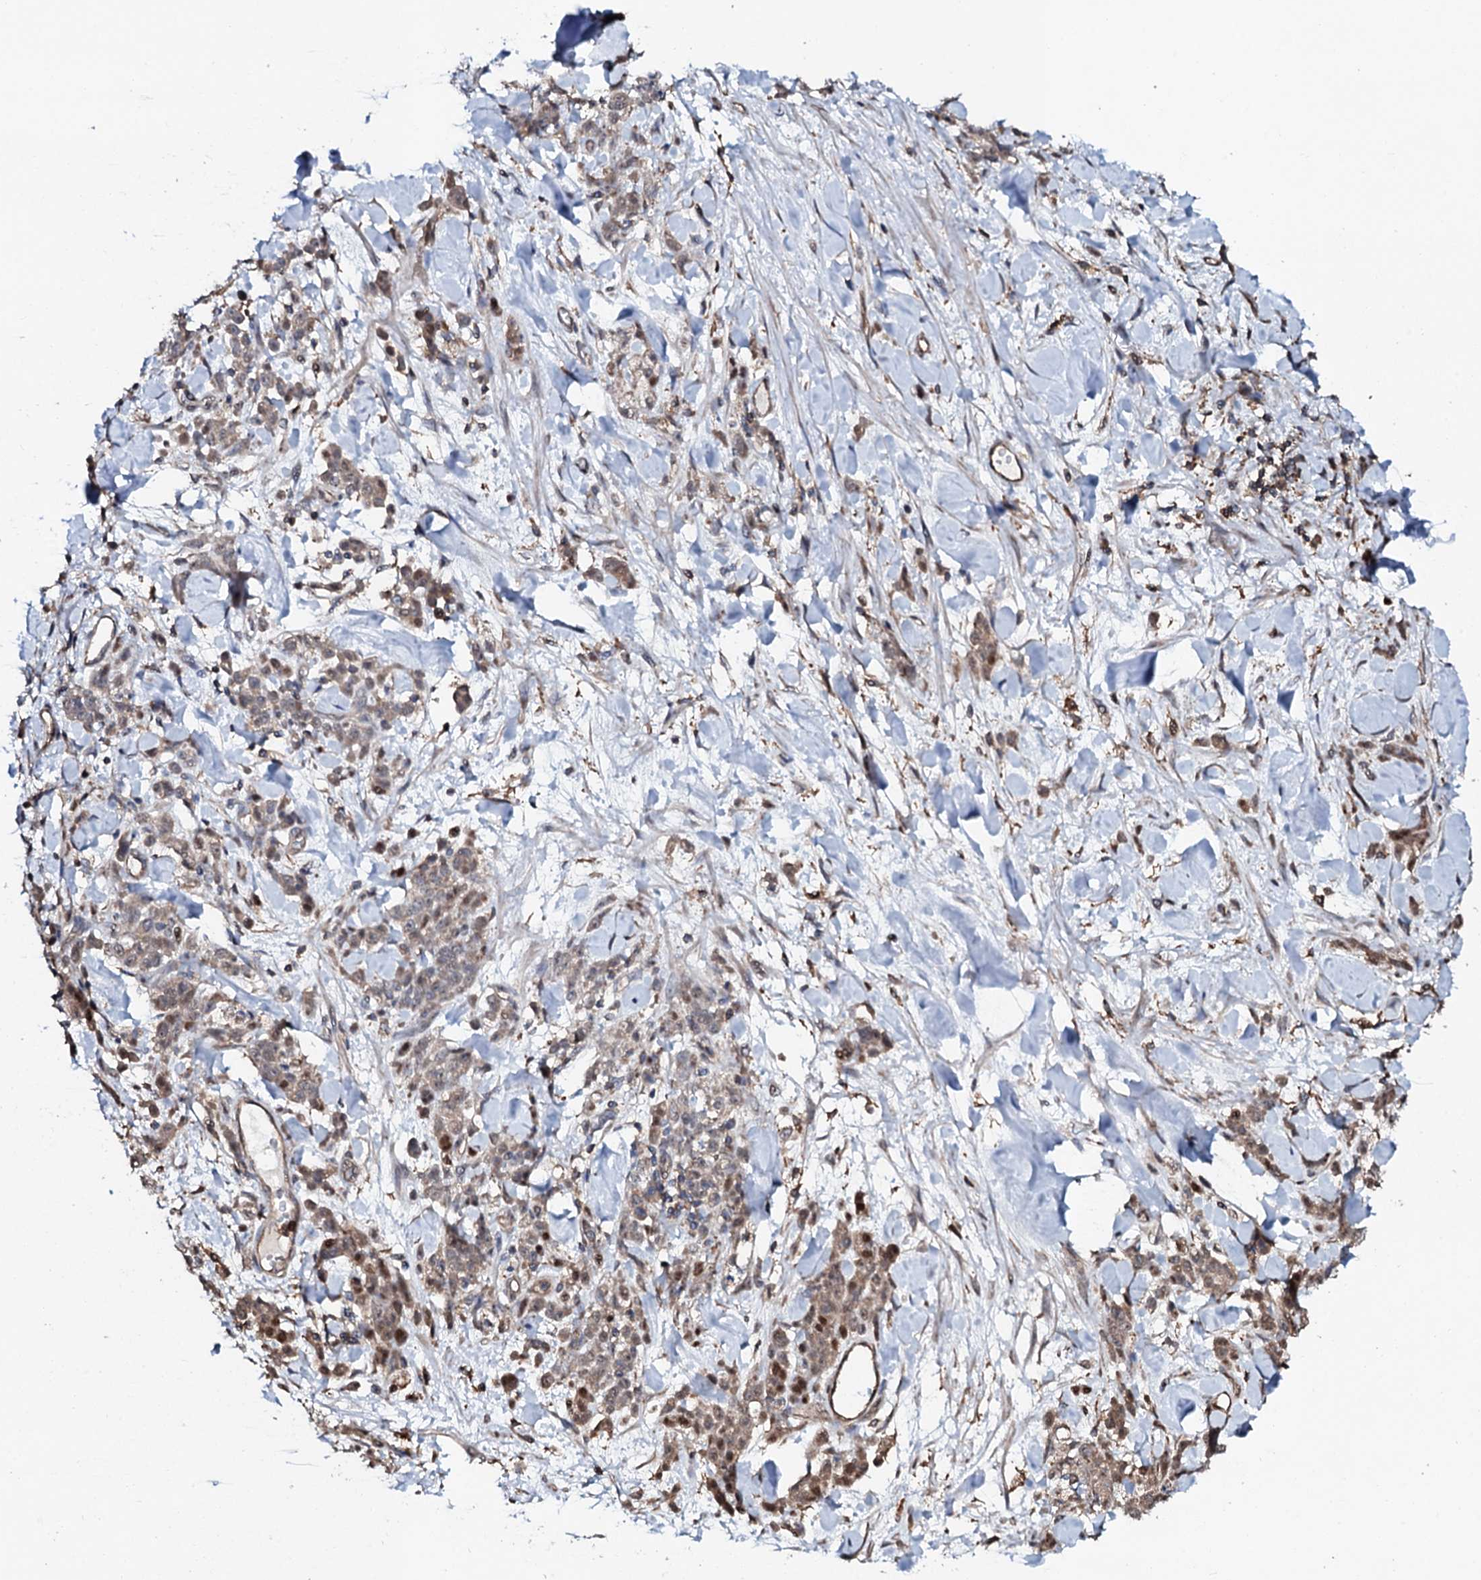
{"staining": {"intensity": "moderate", "quantity": "25%-75%", "location": "cytoplasmic/membranous"}, "tissue": "stomach cancer", "cell_type": "Tumor cells", "image_type": "cancer", "snomed": [{"axis": "morphology", "description": "Normal tissue, NOS"}, {"axis": "morphology", "description": "Adenocarcinoma, NOS"}, {"axis": "topography", "description": "Stomach"}], "caption": "High-power microscopy captured an IHC micrograph of stomach cancer (adenocarcinoma), revealing moderate cytoplasmic/membranous positivity in approximately 25%-75% of tumor cells.", "gene": "COG6", "patient": {"sex": "male", "age": 82}}